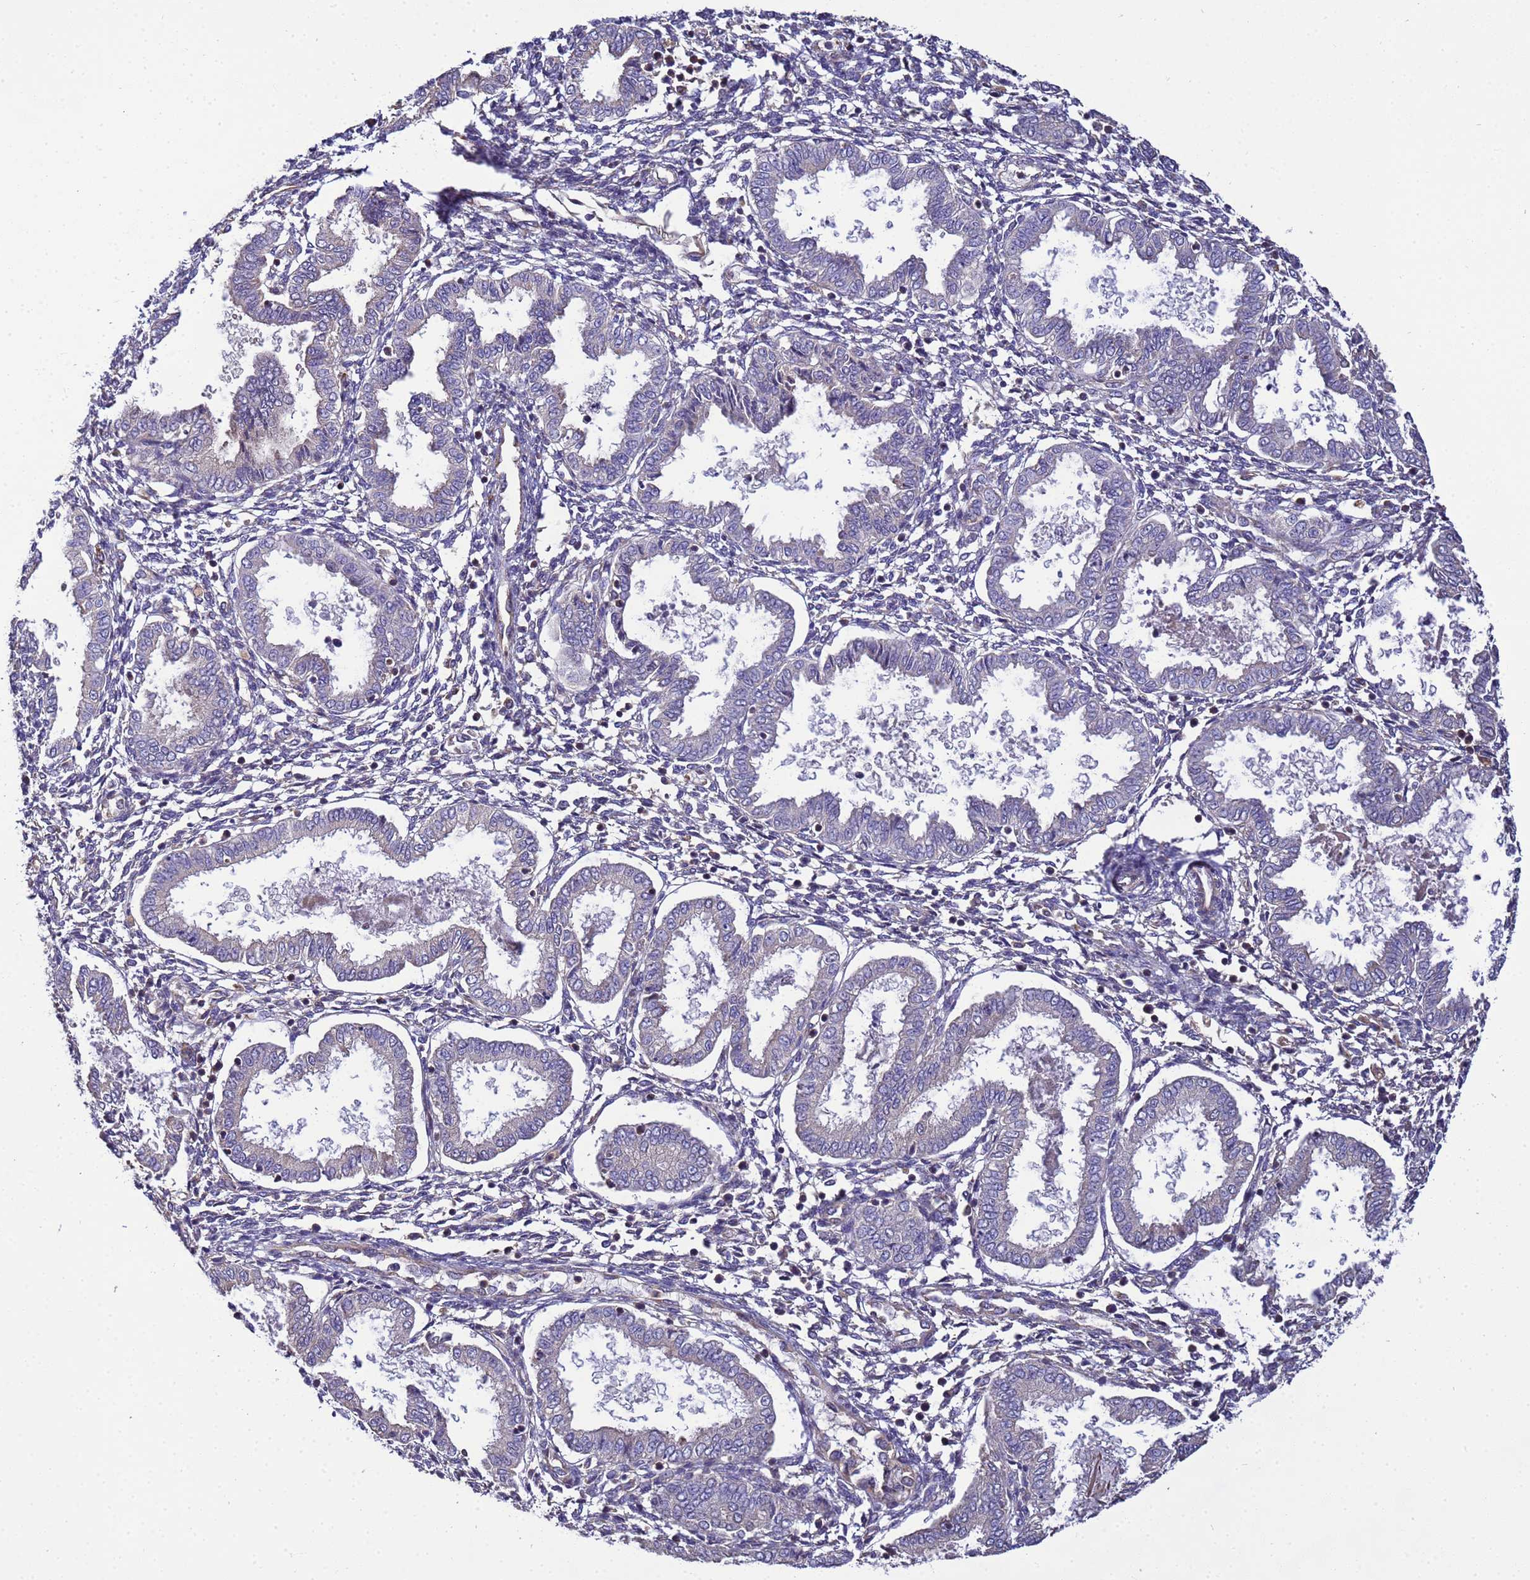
{"staining": {"intensity": "weak", "quantity": "<25%", "location": "cytoplasmic/membranous"}, "tissue": "endometrium", "cell_type": "Cells in endometrial stroma", "image_type": "normal", "snomed": [{"axis": "morphology", "description": "Normal tissue, NOS"}, {"axis": "topography", "description": "Endometrium"}], "caption": "A high-resolution photomicrograph shows immunohistochemistry (IHC) staining of normal endometrium, which shows no significant expression in cells in endometrial stroma. Brightfield microscopy of IHC stained with DAB (3,3'-diaminobenzidine) (brown) and hematoxylin (blue), captured at high magnification.", "gene": "BECN1", "patient": {"sex": "female", "age": 33}}